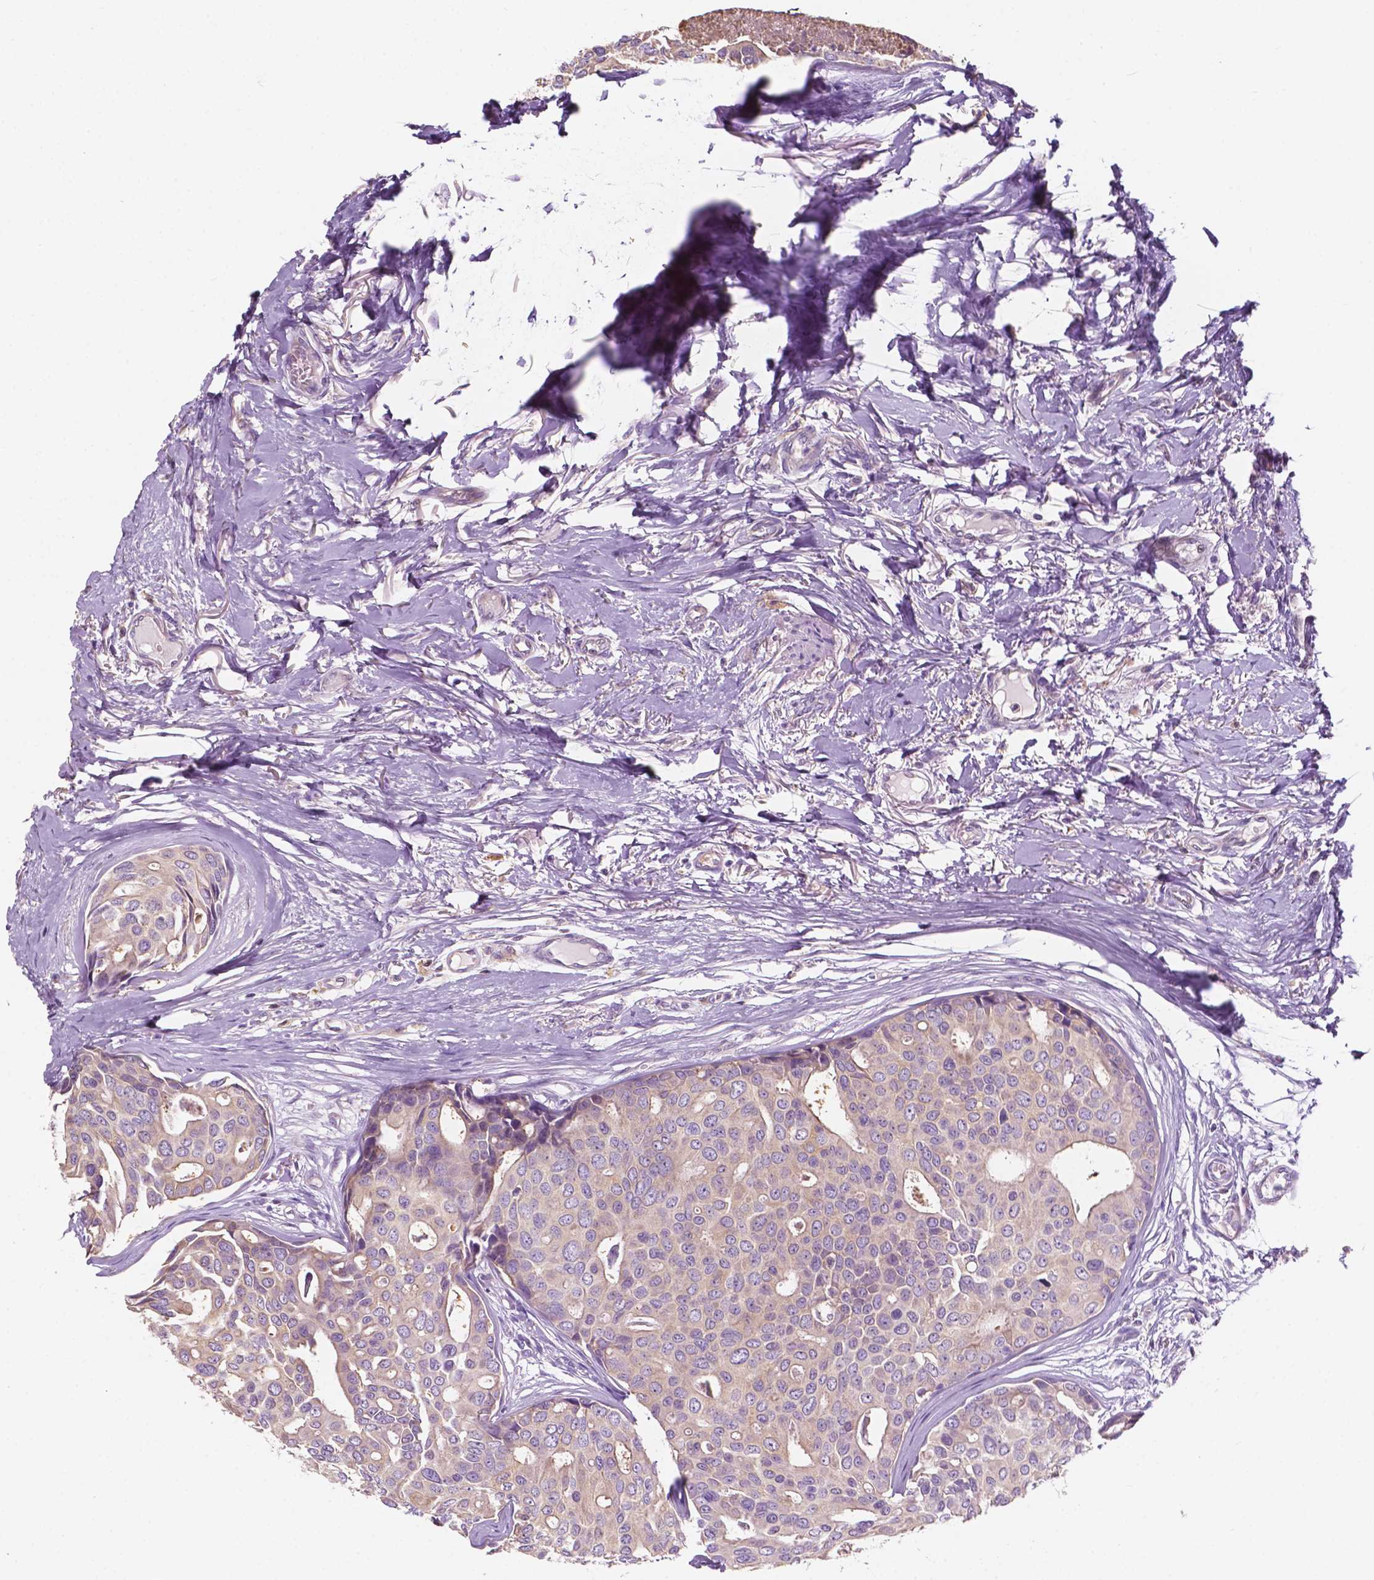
{"staining": {"intensity": "weak", "quantity": "25%-75%", "location": "cytoplasmic/membranous"}, "tissue": "breast cancer", "cell_type": "Tumor cells", "image_type": "cancer", "snomed": [{"axis": "morphology", "description": "Duct carcinoma"}, {"axis": "topography", "description": "Breast"}], "caption": "A brown stain highlights weak cytoplasmic/membranous positivity of a protein in human breast cancer tumor cells.", "gene": "SEMA4A", "patient": {"sex": "female", "age": 54}}